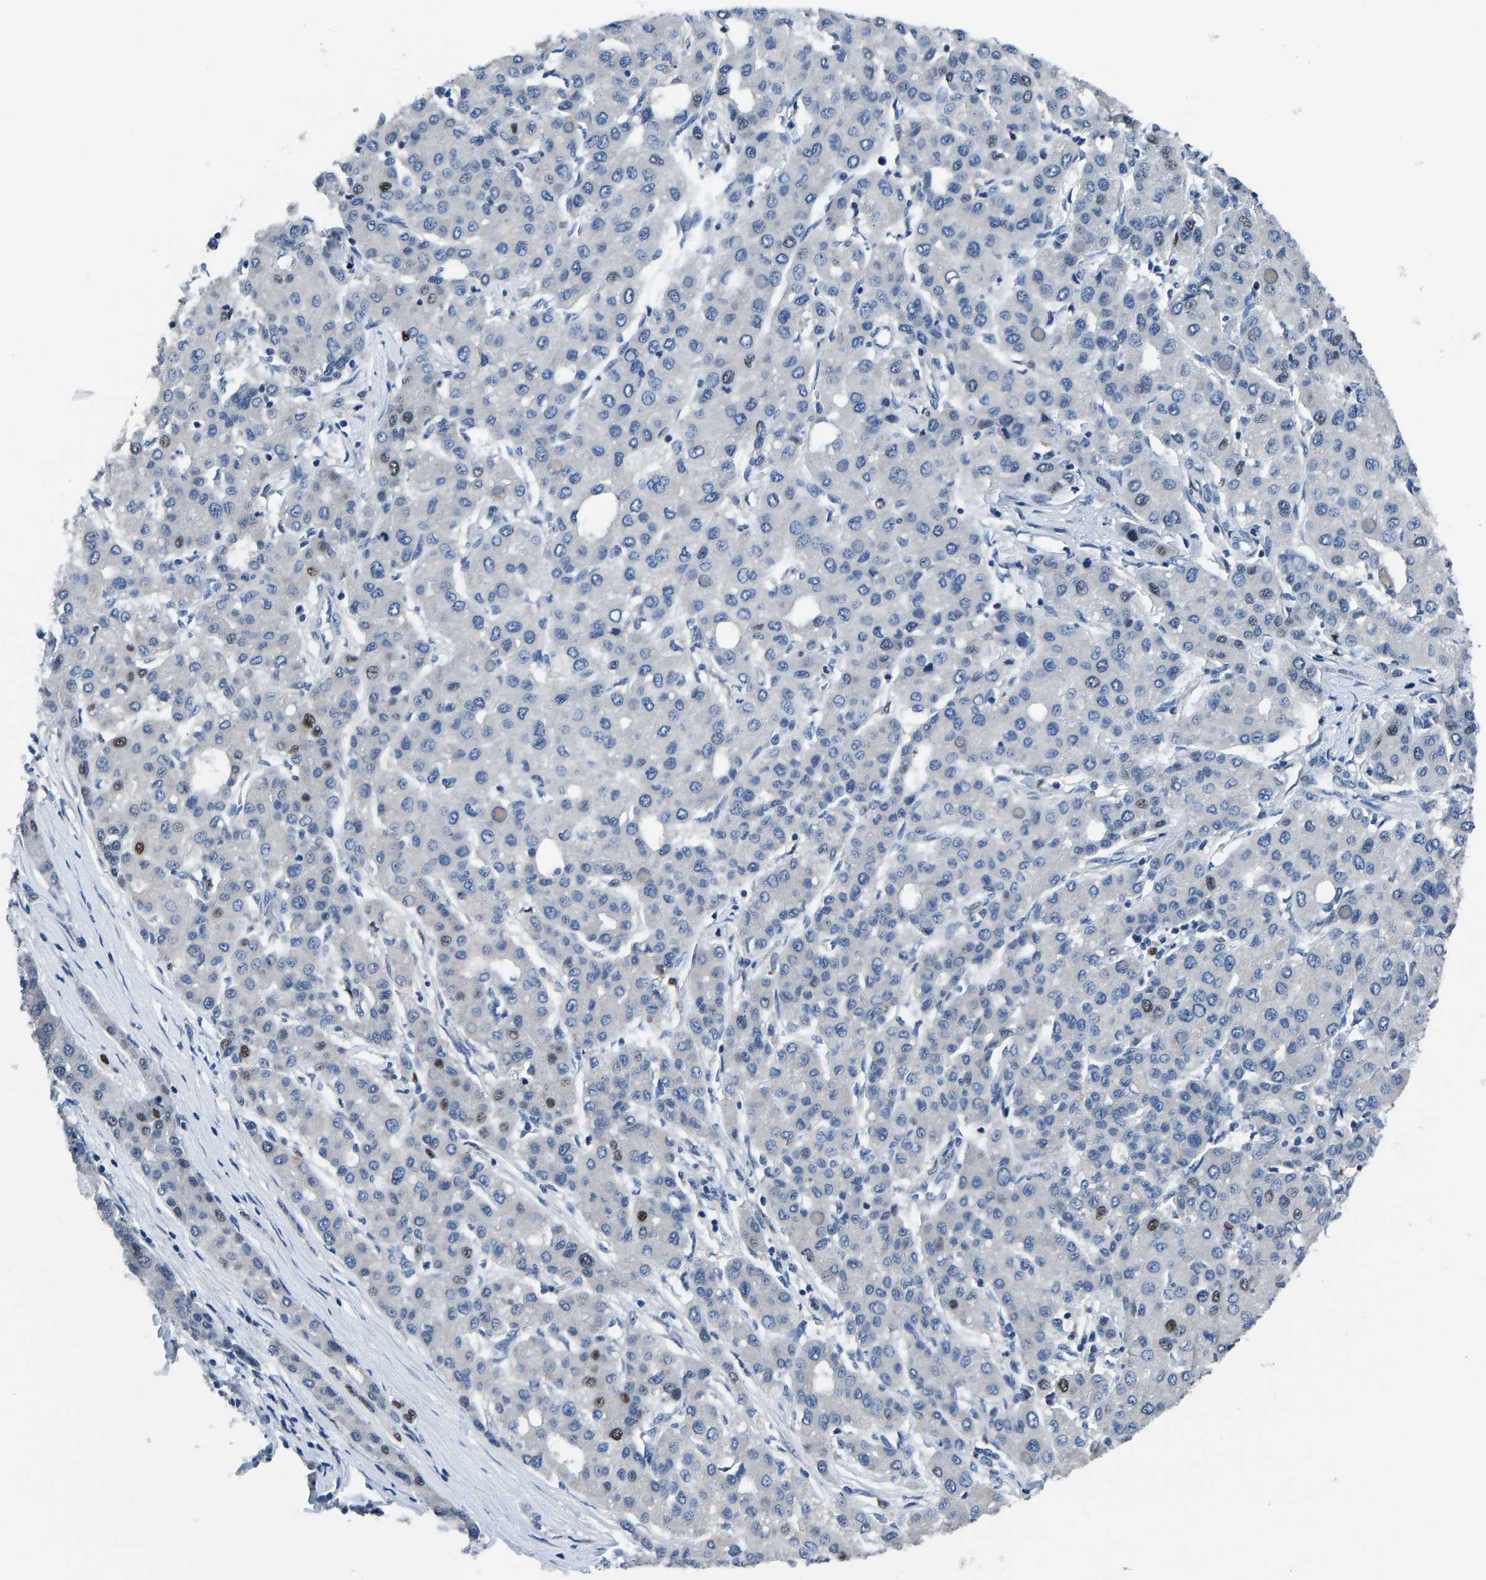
{"staining": {"intensity": "negative", "quantity": "none", "location": "none"}, "tissue": "liver cancer", "cell_type": "Tumor cells", "image_type": "cancer", "snomed": [{"axis": "morphology", "description": "Carcinoma, Hepatocellular, NOS"}, {"axis": "topography", "description": "Liver"}], "caption": "Tumor cells show no significant expression in hepatocellular carcinoma (liver). Brightfield microscopy of immunohistochemistry (IHC) stained with DAB (3,3'-diaminobenzidine) (brown) and hematoxylin (blue), captured at high magnification.", "gene": "EGR1", "patient": {"sex": "male", "age": 65}}